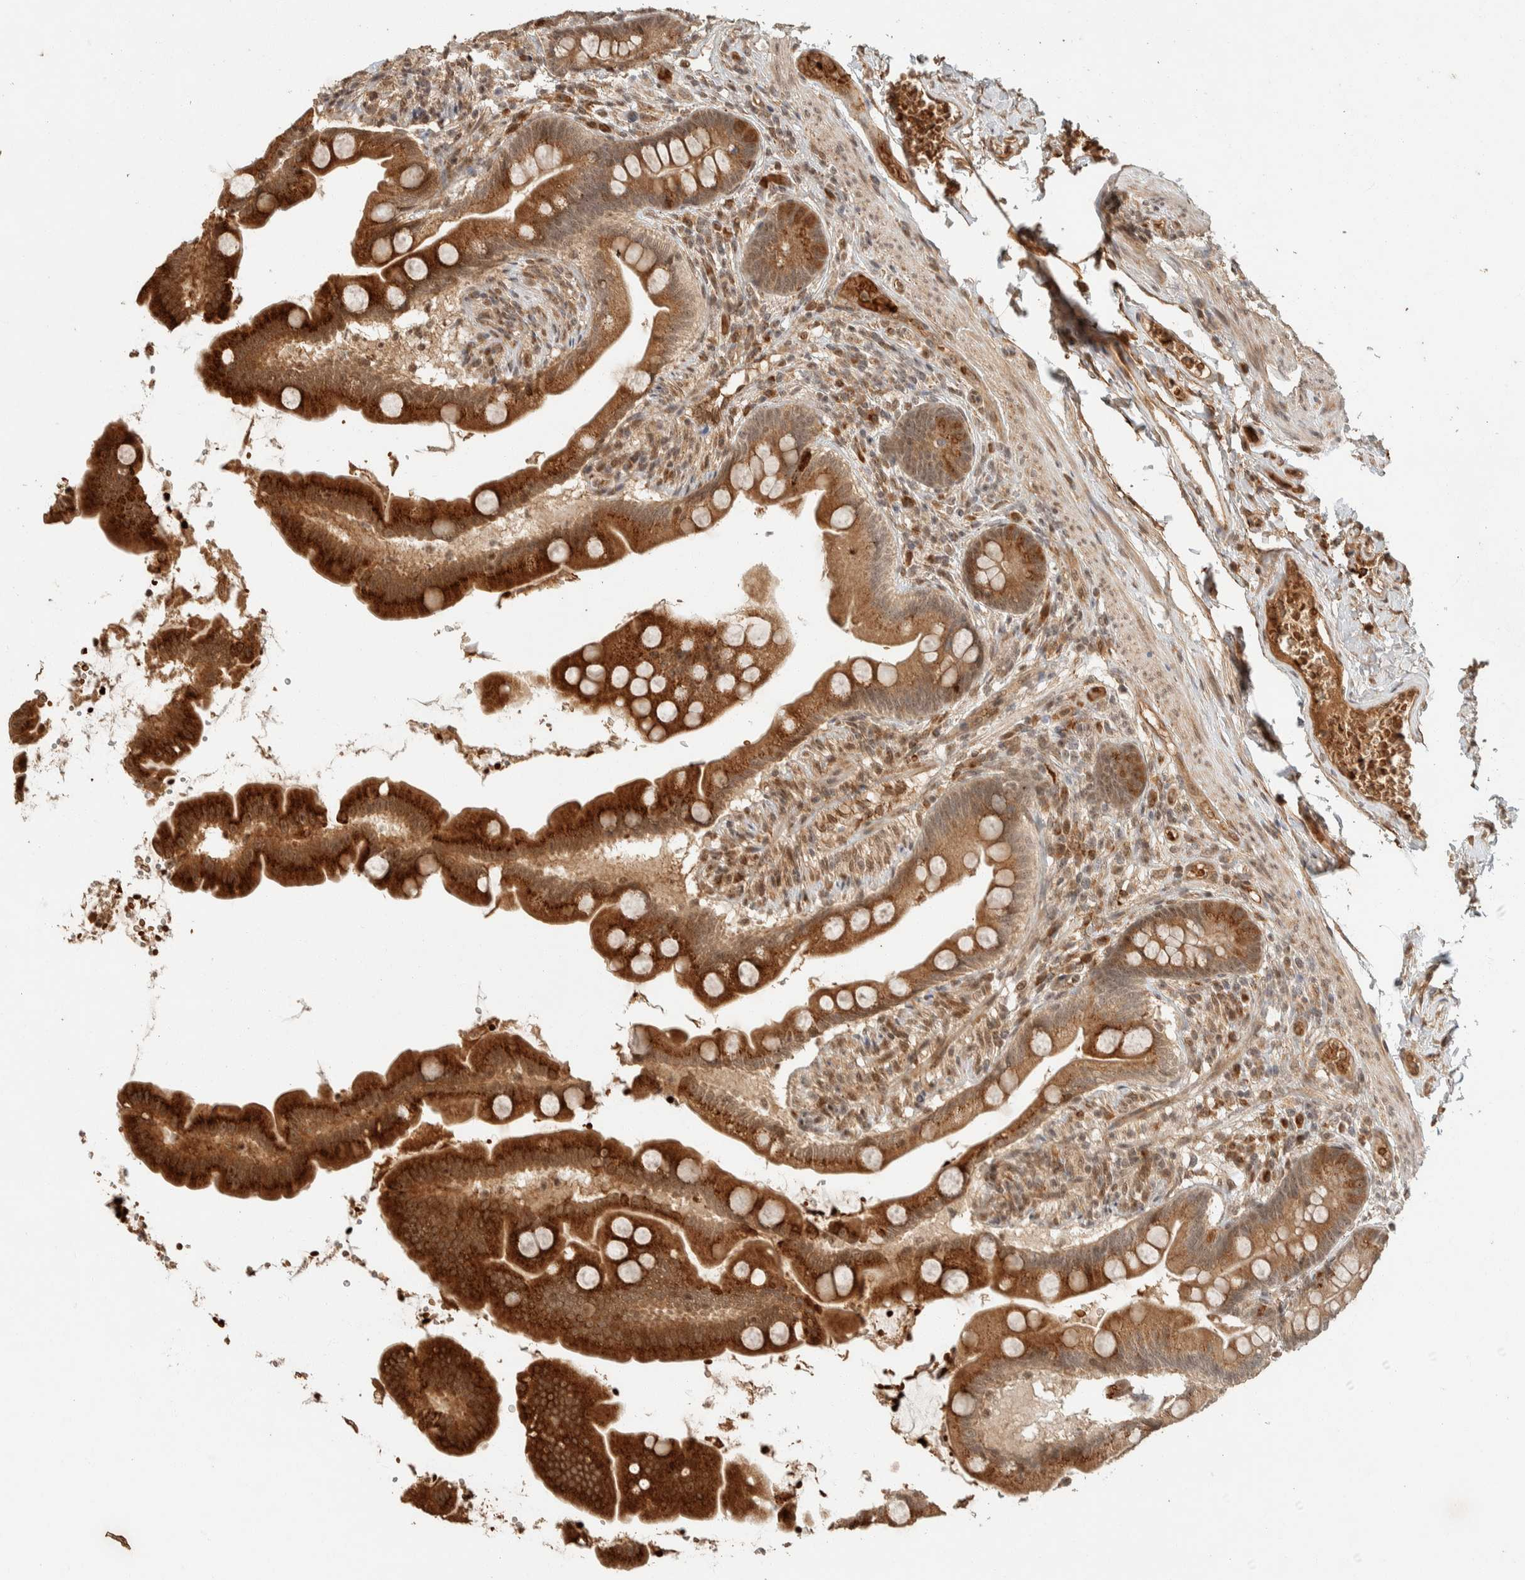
{"staining": {"intensity": "strong", "quantity": ">75%", "location": "cytoplasmic/membranous"}, "tissue": "small intestine", "cell_type": "Glandular cells", "image_type": "normal", "snomed": [{"axis": "morphology", "description": "Normal tissue, NOS"}, {"axis": "topography", "description": "Small intestine"}], "caption": "An image showing strong cytoplasmic/membranous positivity in about >75% of glandular cells in benign small intestine, as visualized by brown immunohistochemical staining.", "gene": "ZBTB2", "patient": {"sex": "female", "age": 56}}